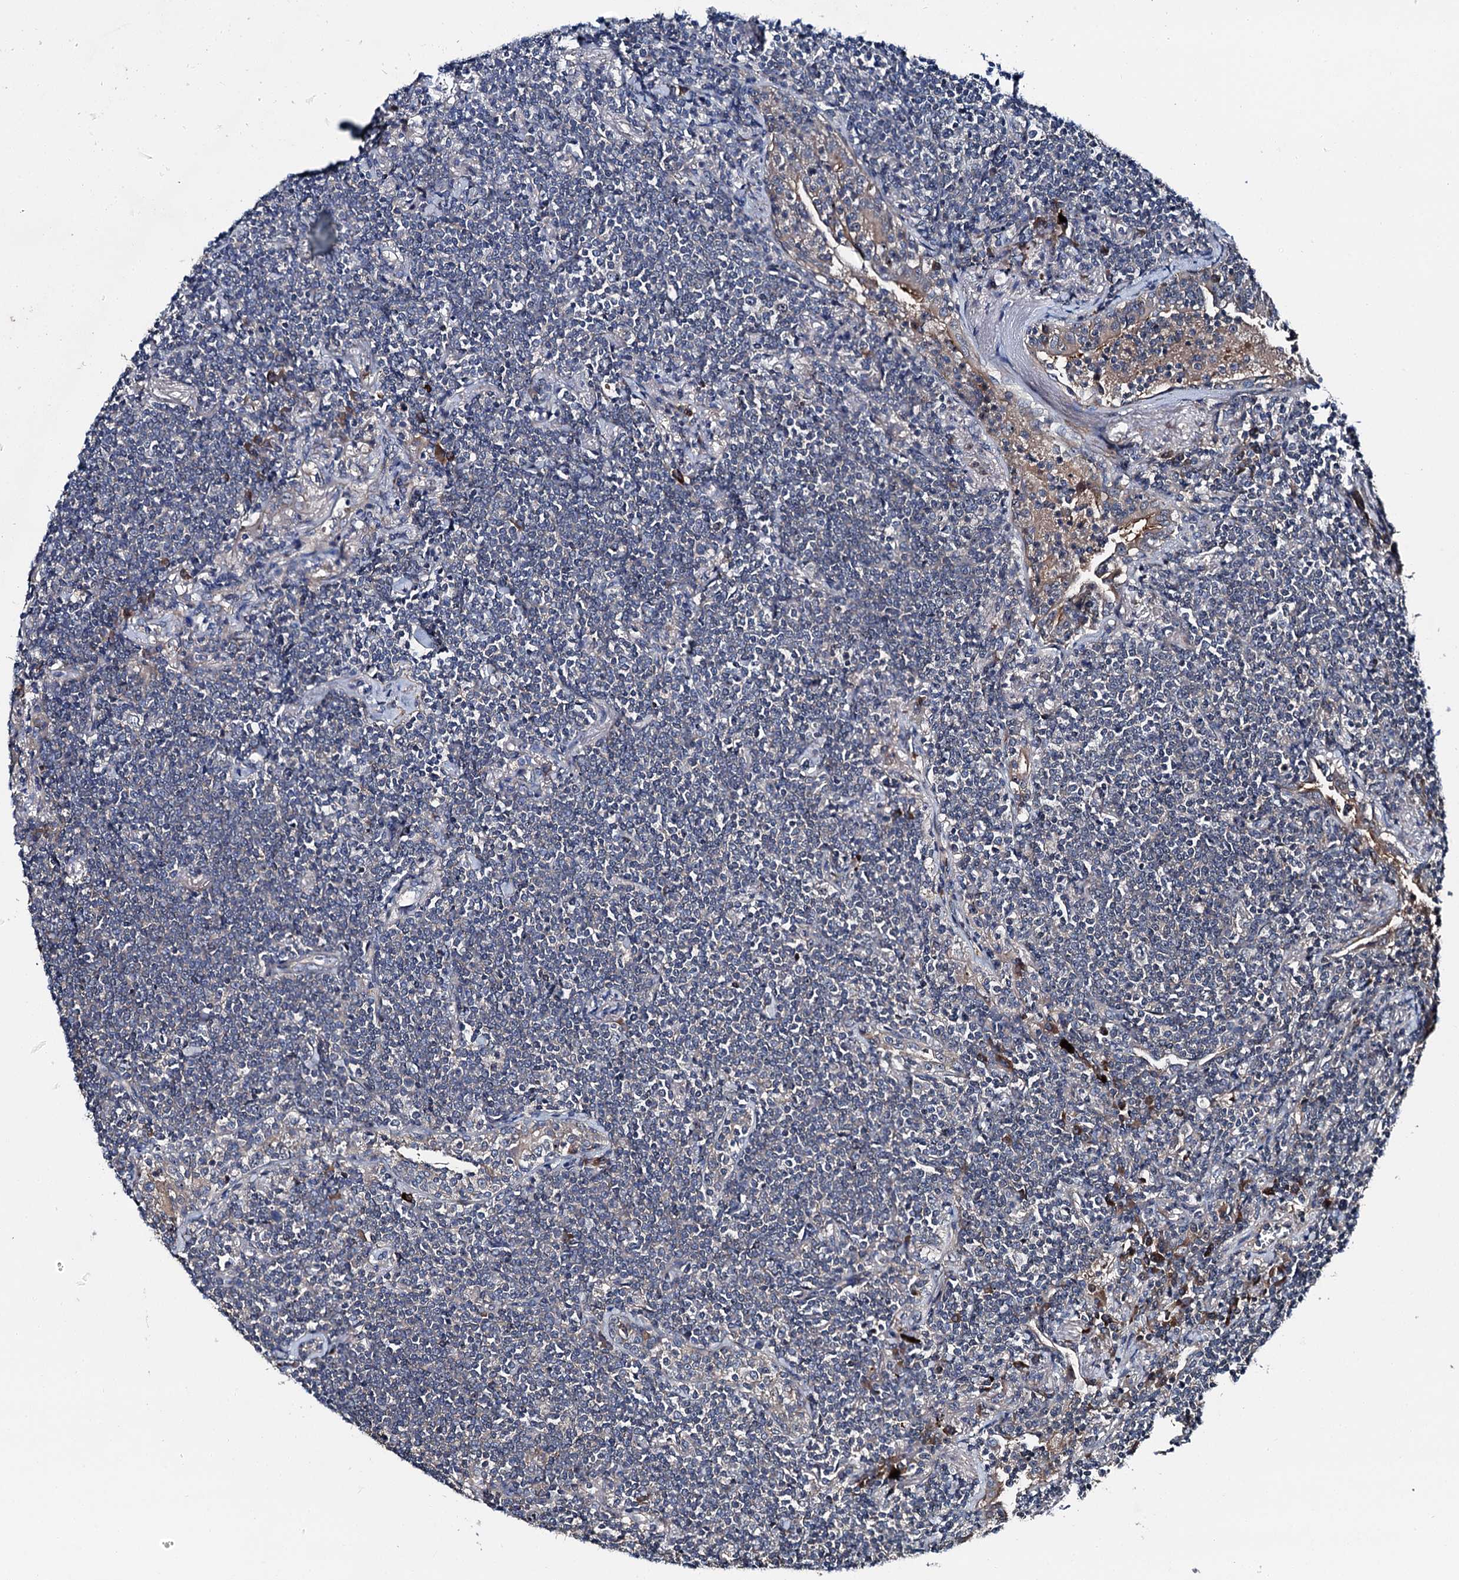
{"staining": {"intensity": "weak", "quantity": "<25%", "location": "cytoplasmic/membranous"}, "tissue": "lymphoma", "cell_type": "Tumor cells", "image_type": "cancer", "snomed": [{"axis": "morphology", "description": "Malignant lymphoma, non-Hodgkin's type, Low grade"}, {"axis": "topography", "description": "Lung"}], "caption": "Lymphoma was stained to show a protein in brown. There is no significant staining in tumor cells. (Immunohistochemistry (ihc), brightfield microscopy, high magnification).", "gene": "SLC22A25", "patient": {"sex": "female", "age": 71}}